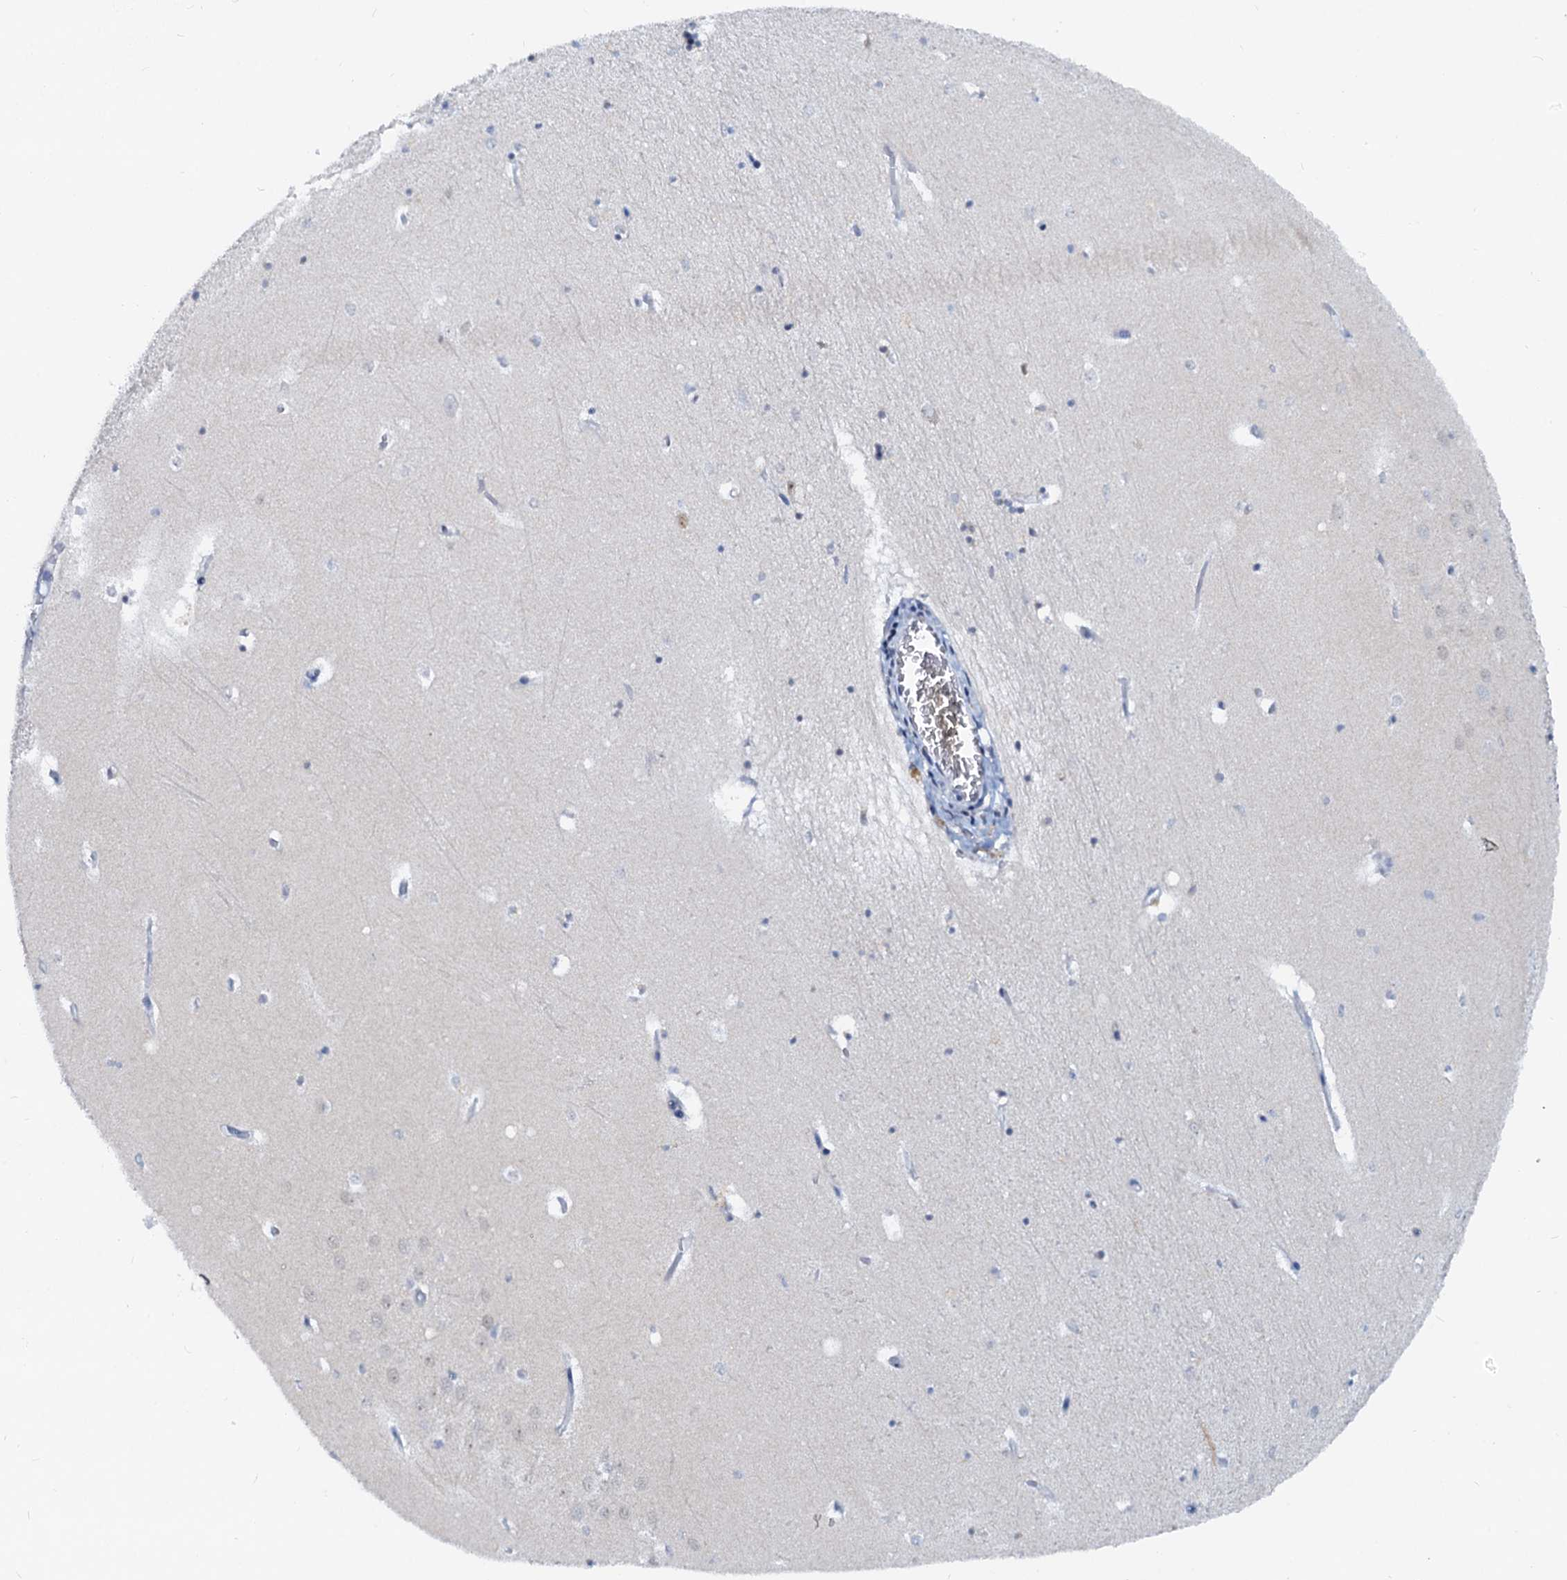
{"staining": {"intensity": "weak", "quantity": "<25%", "location": "nuclear"}, "tissue": "hippocampus", "cell_type": "Glial cells", "image_type": "normal", "snomed": [{"axis": "morphology", "description": "Normal tissue, NOS"}, {"axis": "topography", "description": "Hippocampus"}], "caption": "Micrograph shows no protein staining in glial cells of normal hippocampus.", "gene": "PTGES3", "patient": {"sex": "female", "age": 64}}